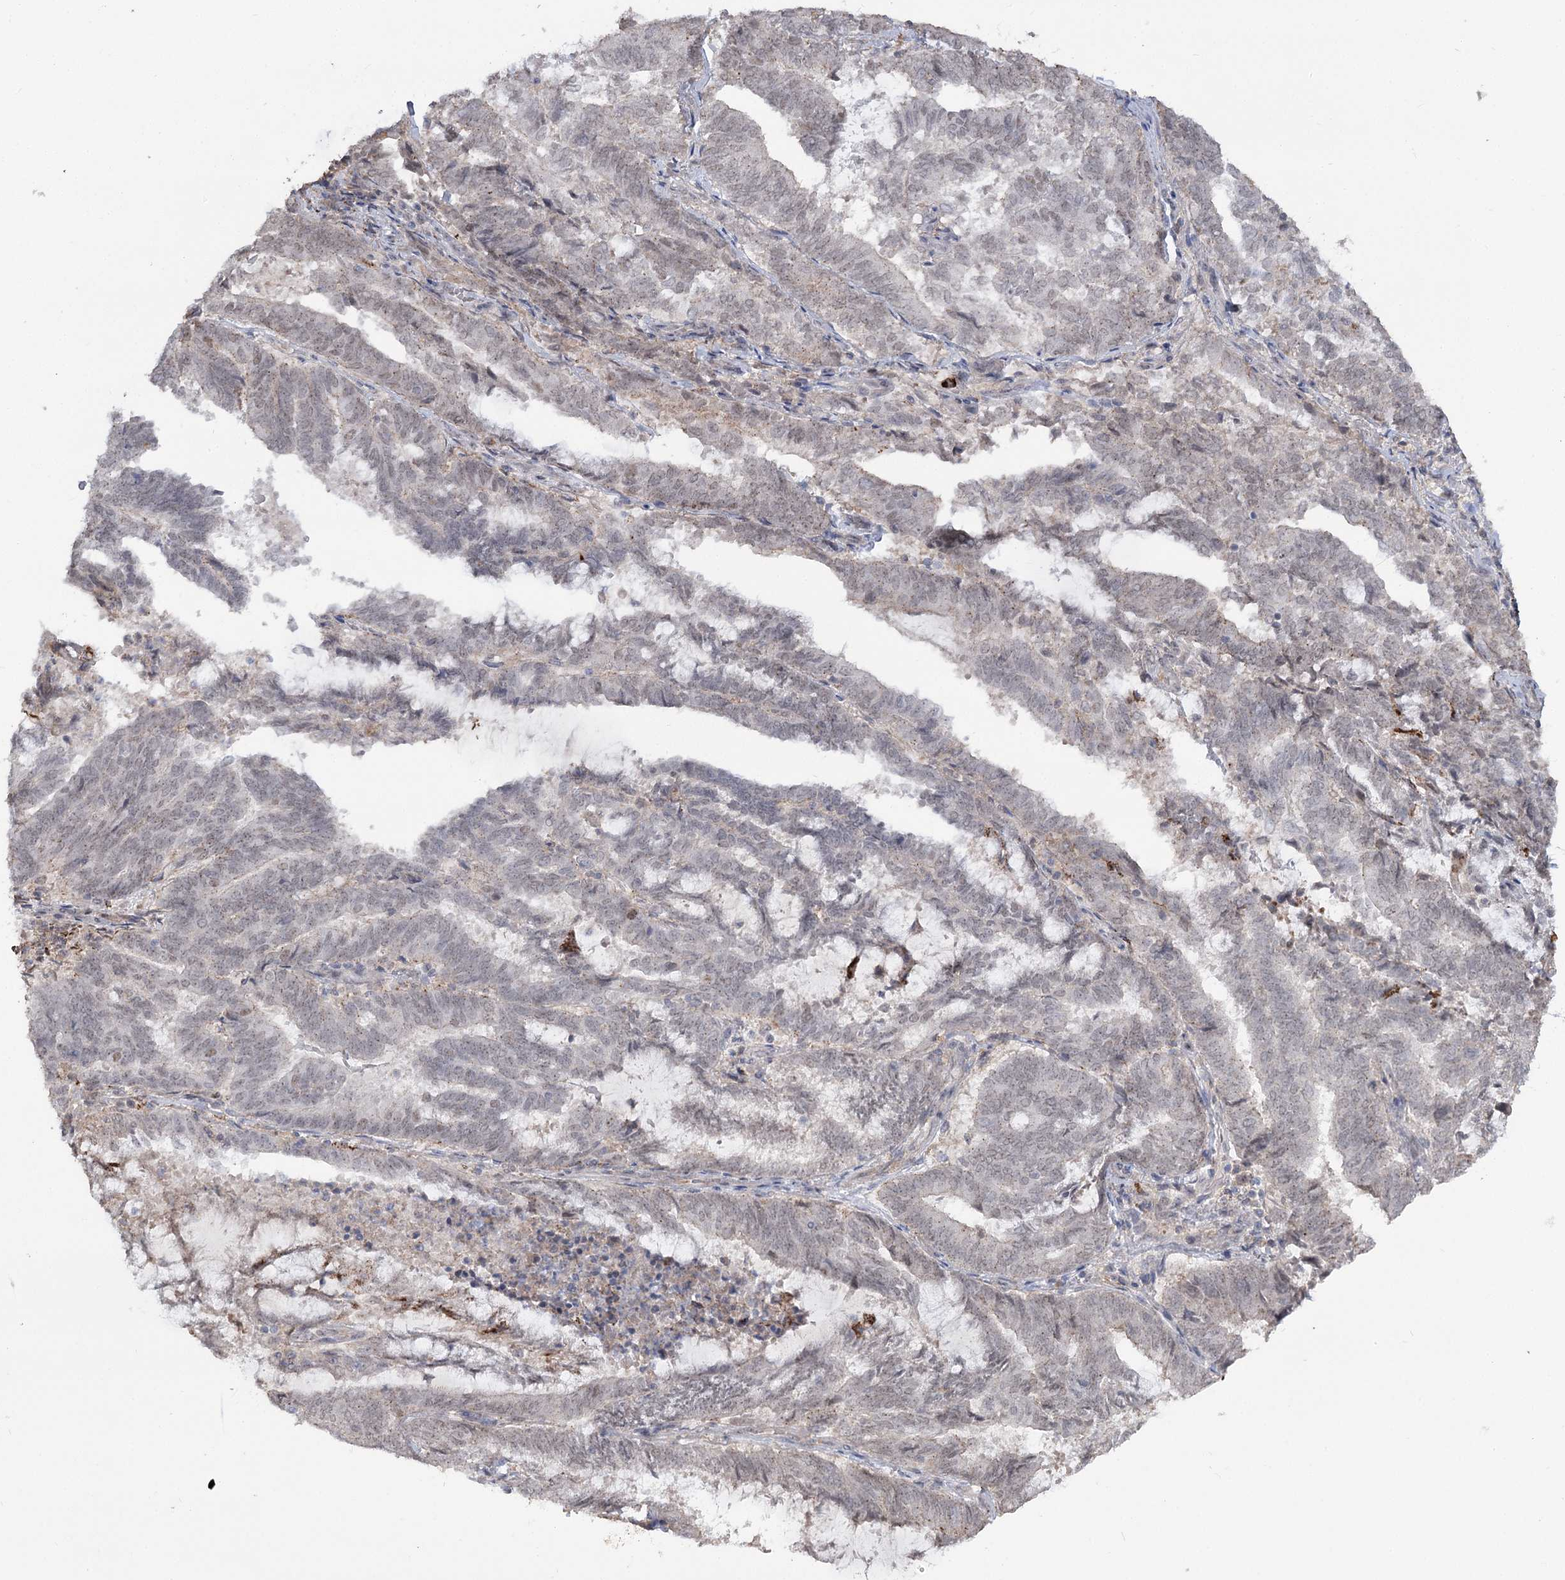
{"staining": {"intensity": "negative", "quantity": "none", "location": "none"}, "tissue": "endometrial cancer", "cell_type": "Tumor cells", "image_type": "cancer", "snomed": [{"axis": "morphology", "description": "Adenocarcinoma, NOS"}, {"axis": "topography", "description": "Endometrium"}], "caption": "The immunohistochemistry histopathology image has no significant expression in tumor cells of endometrial adenocarcinoma tissue.", "gene": "ZSCAN23", "patient": {"sex": "female", "age": 80}}